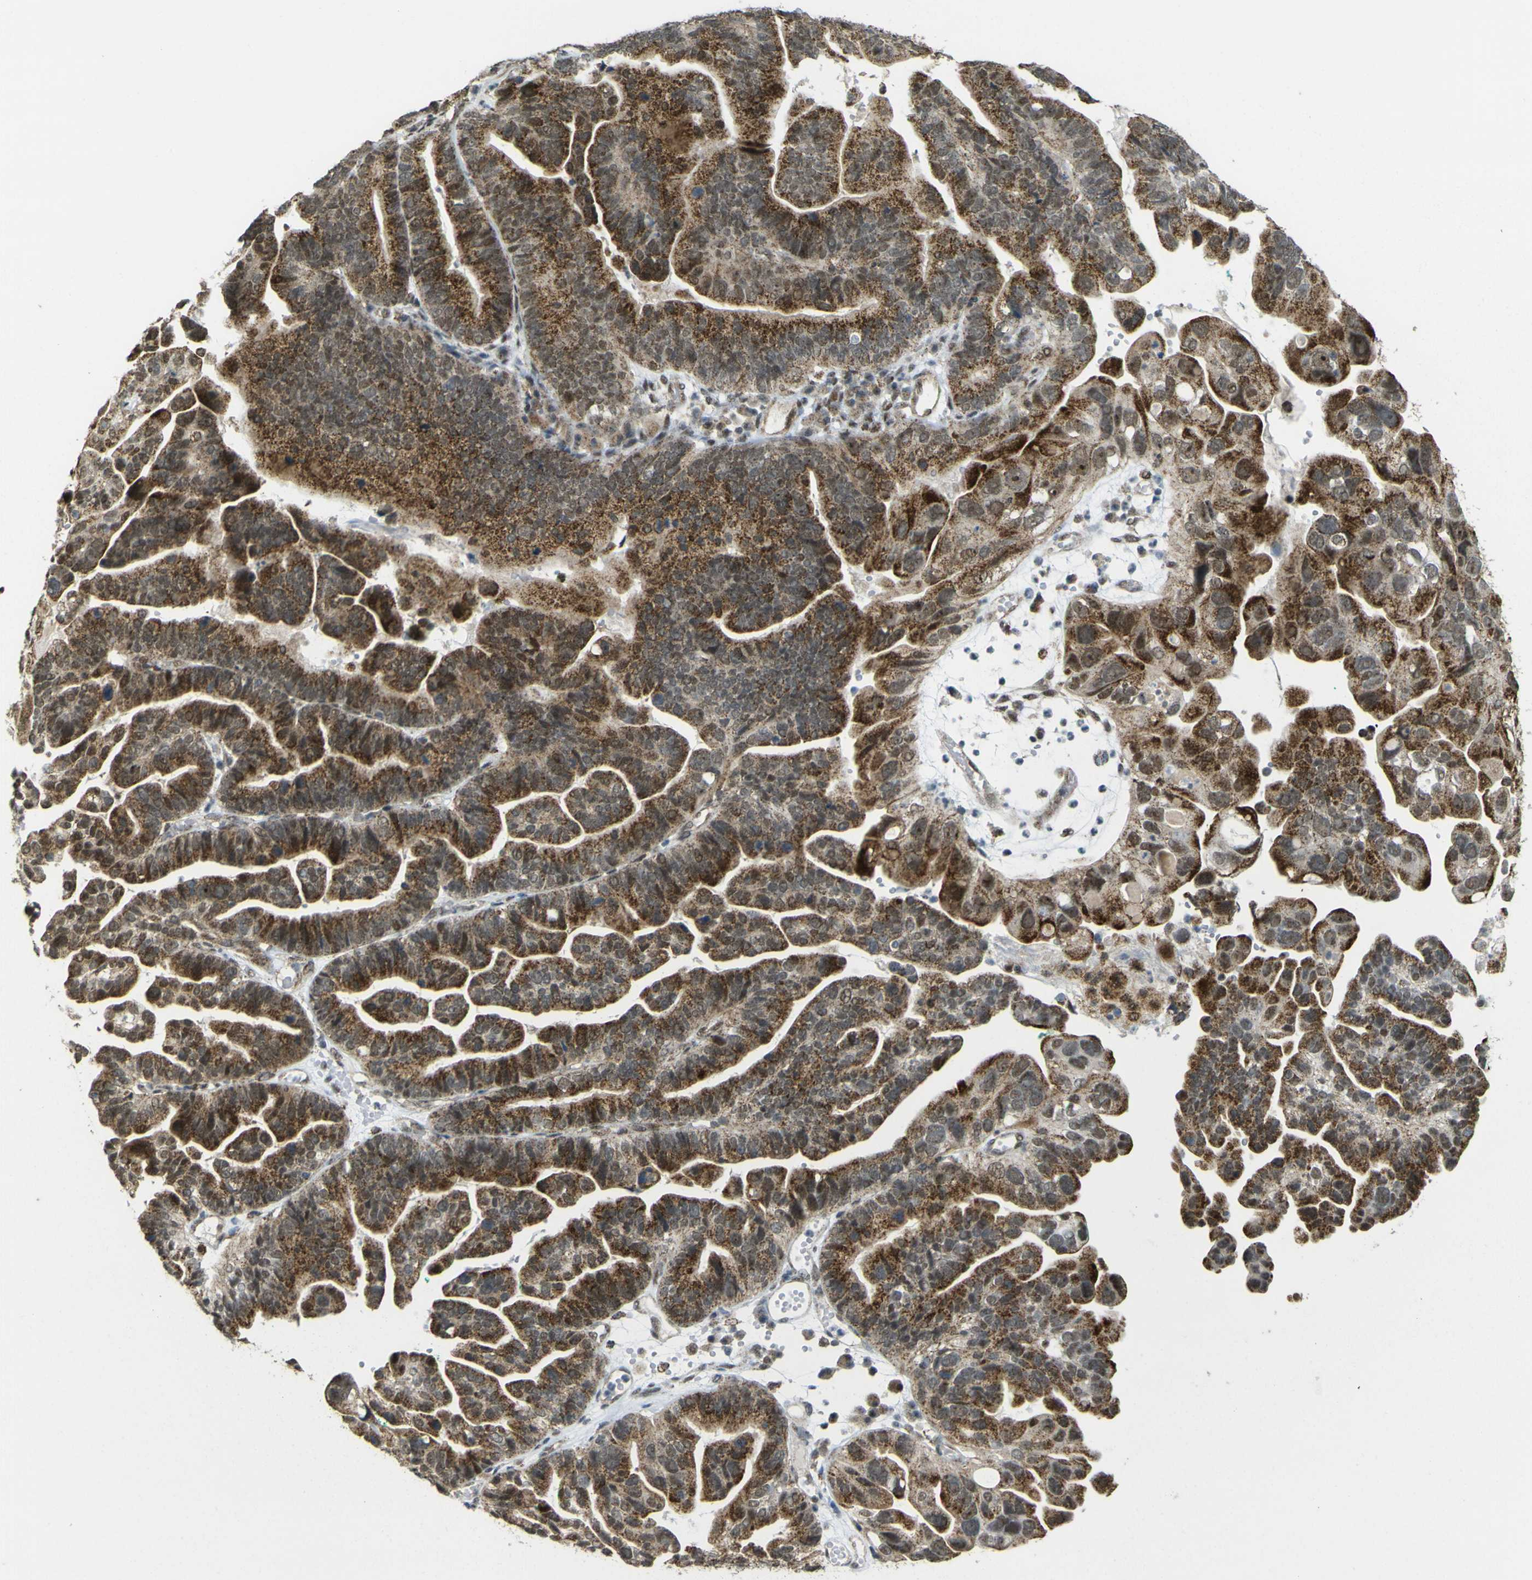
{"staining": {"intensity": "strong", "quantity": ">75%", "location": "cytoplasmic/membranous"}, "tissue": "ovarian cancer", "cell_type": "Tumor cells", "image_type": "cancer", "snomed": [{"axis": "morphology", "description": "Cystadenocarcinoma, serous, NOS"}, {"axis": "topography", "description": "Ovary"}], "caption": "This image exhibits immunohistochemistry (IHC) staining of serous cystadenocarcinoma (ovarian), with high strong cytoplasmic/membranous expression in approximately >75% of tumor cells.", "gene": "ACBD5", "patient": {"sex": "female", "age": 56}}